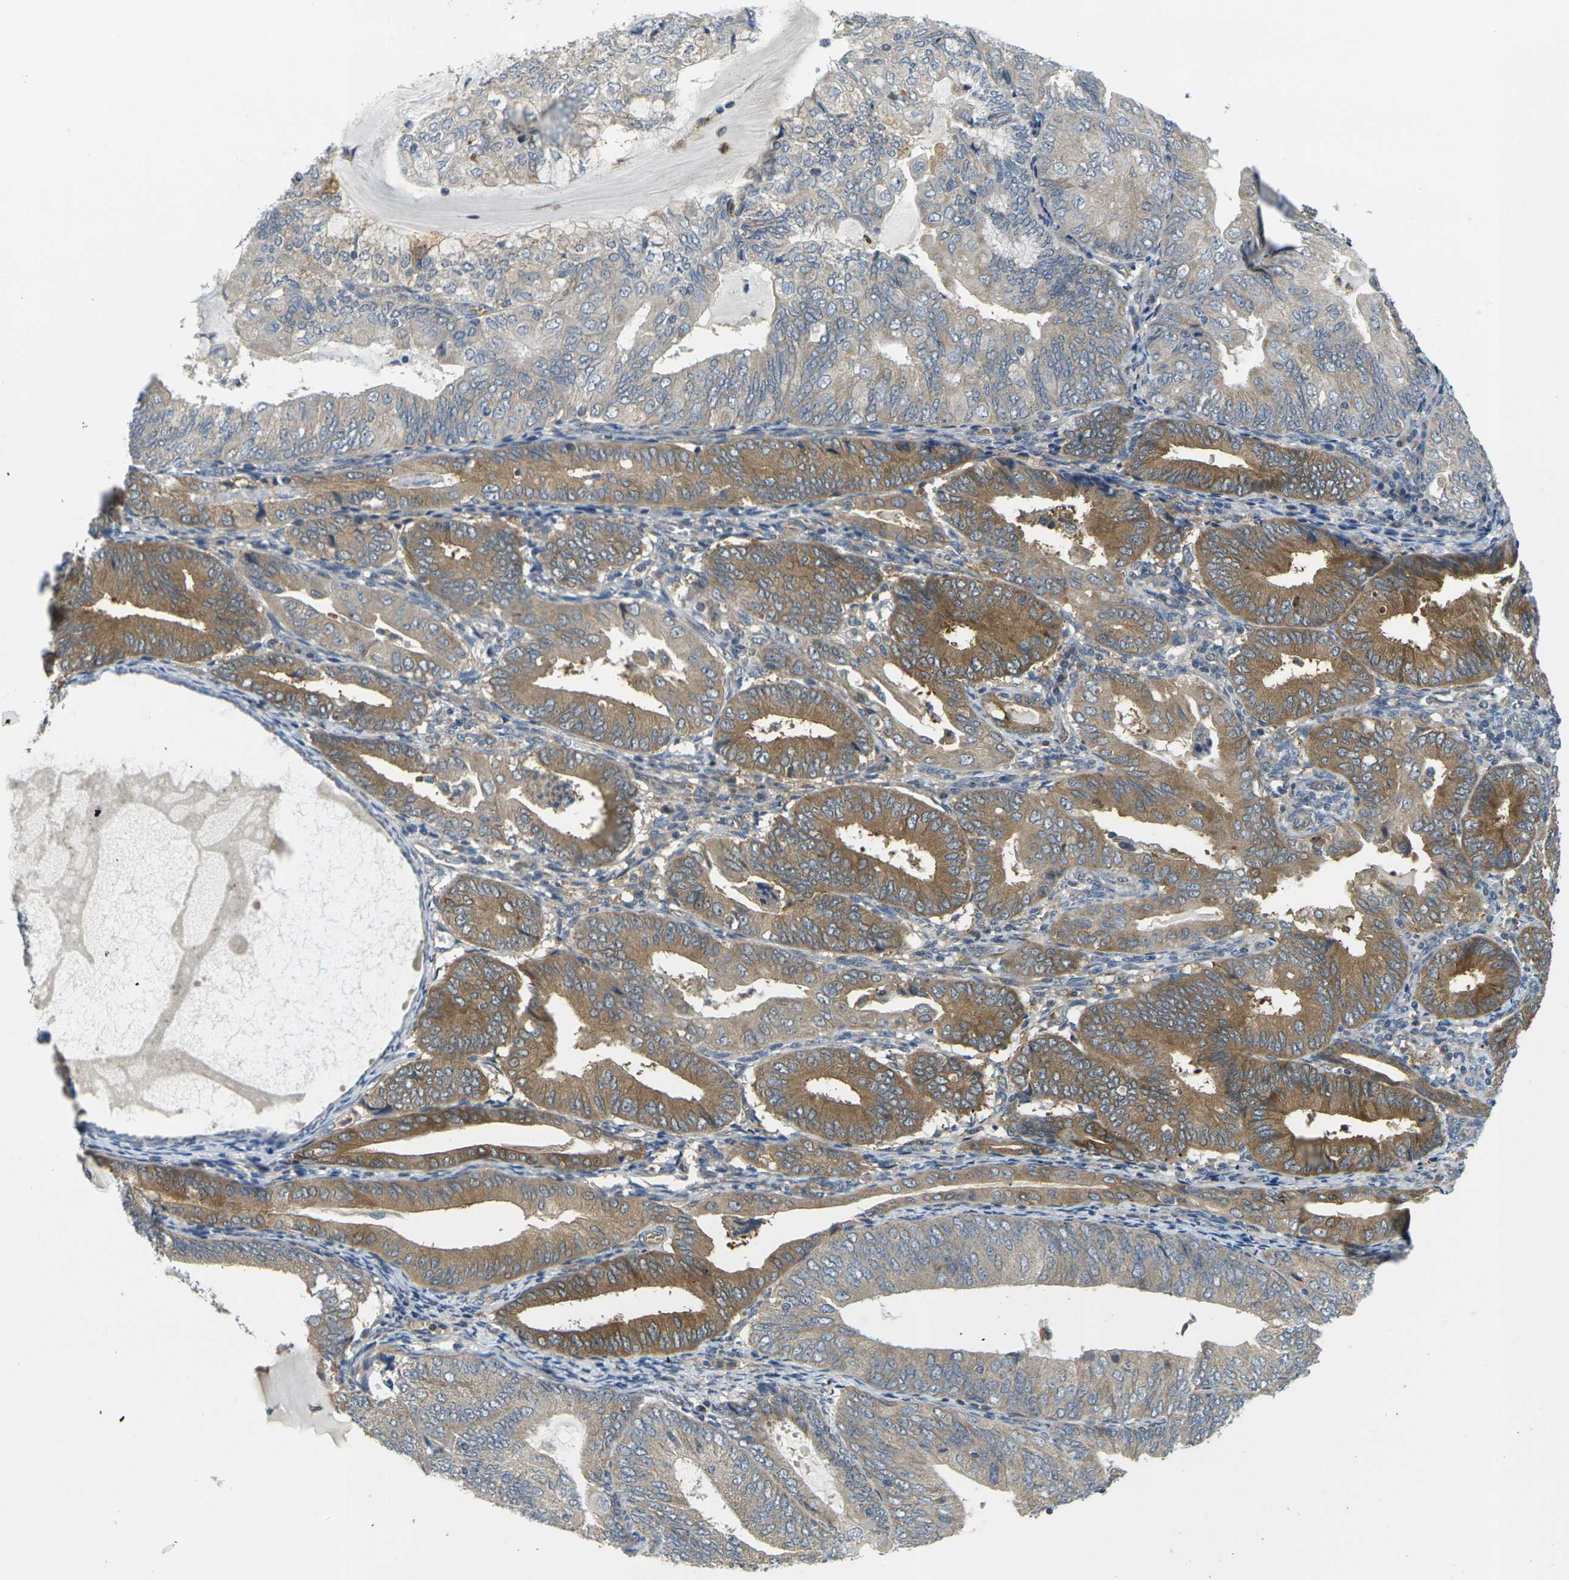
{"staining": {"intensity": "moderate", "quantity": "25%-75%", "location": "cytoplasmic/membranous"}, "tissue": "endometrial cancer", "cell_type": "Tumor cells", "image_type": "cancer", "snomed": [{"axis": "morphology", "description": "Adenocarcinoma, NOS"}, {"axis": "topography", "description": "Endometrium"}], "caption": "Endometrial cancer (adenocarcinoma) was stained to show a protein in brown. There is medium levels of moderate cytoplasmic/membranous staining in approximately 25%-75% of tumor cells.", "gene": "MINAR2", "patient": {"sex": "female", "age": 81}}